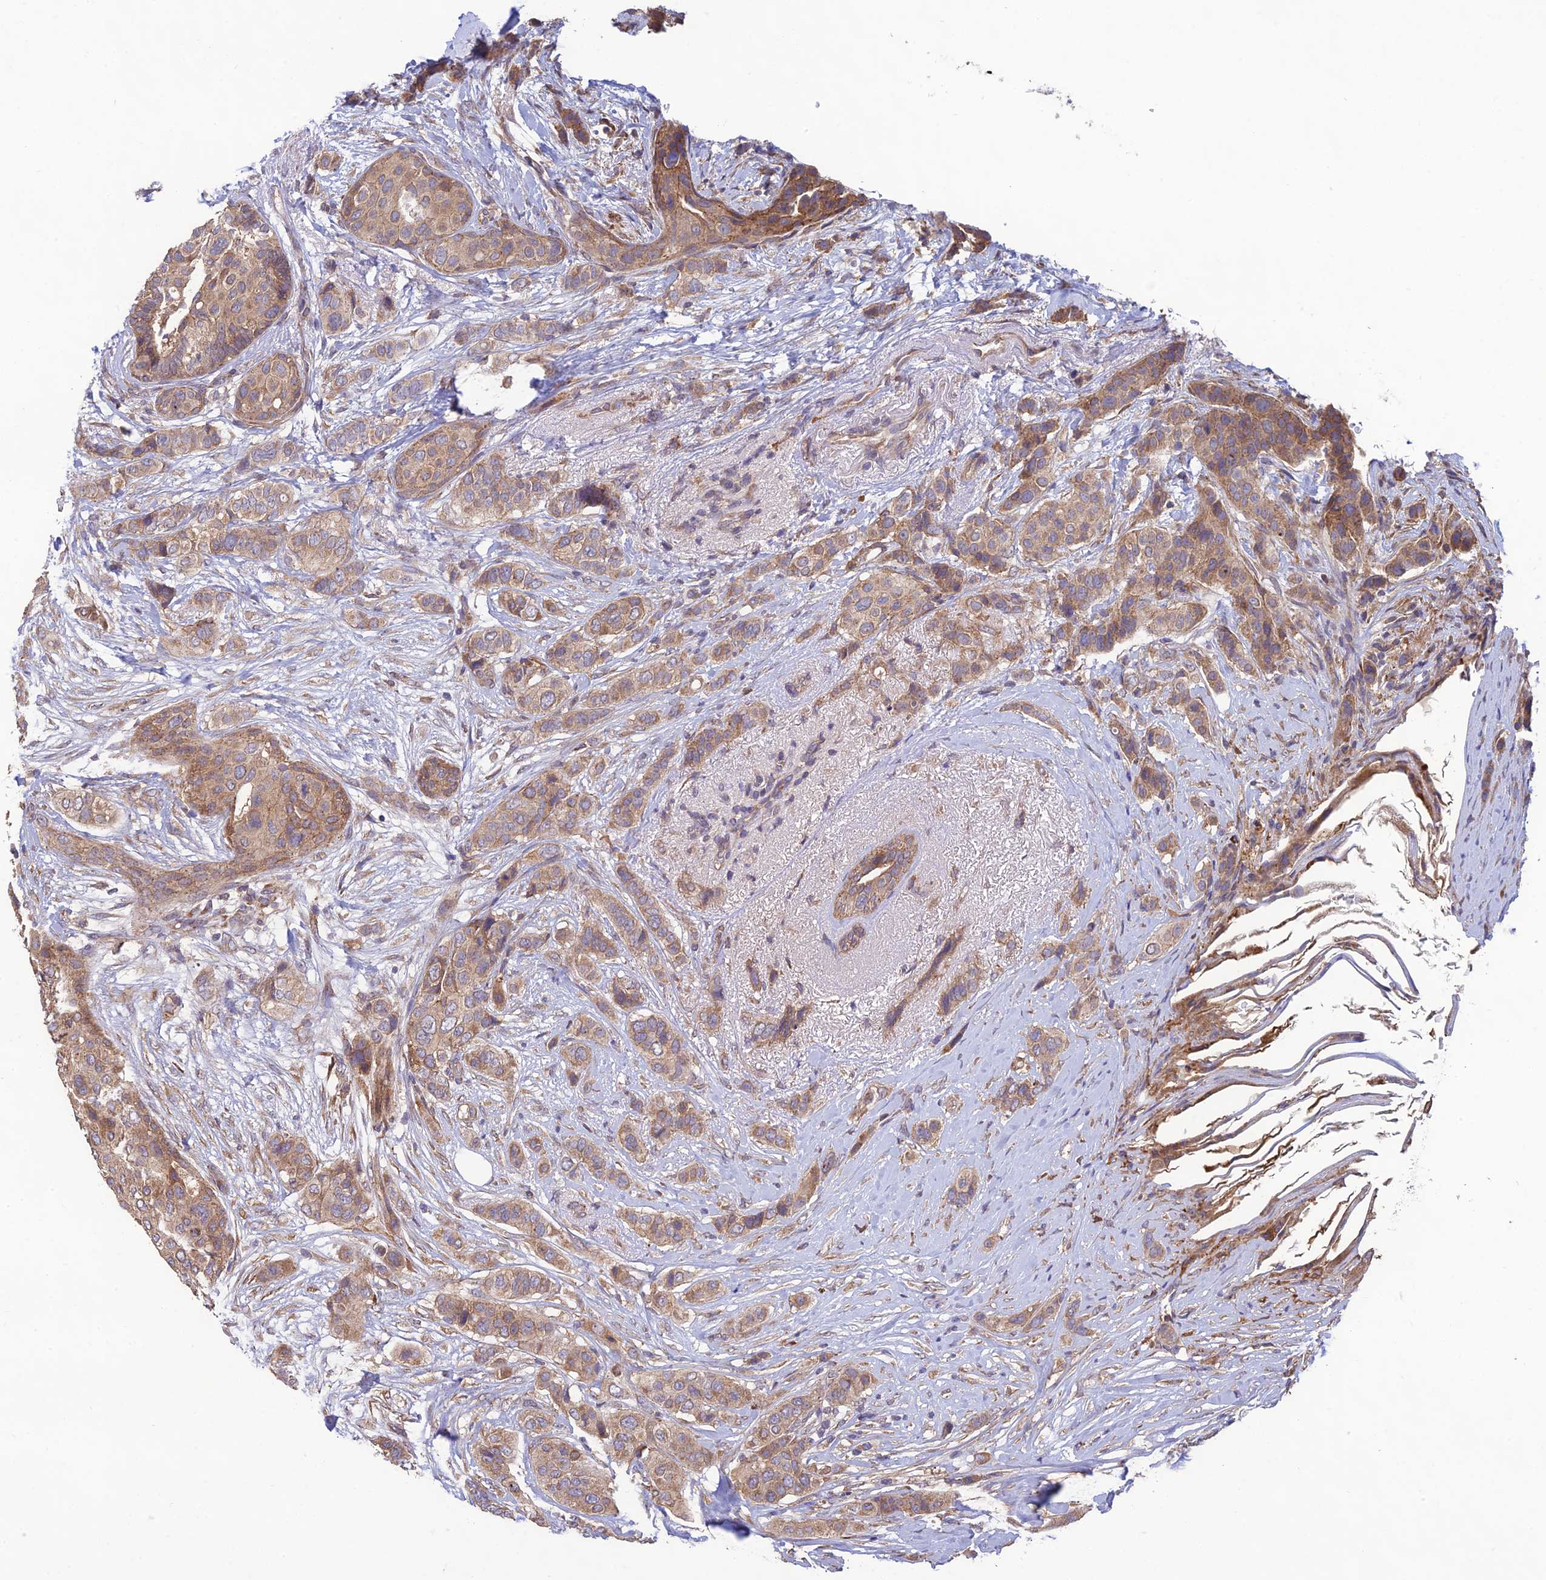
{"staining": {"intensity": "moderate", "quantity": ">75%", "location": "cytoplasmic/membranous"}, "tissue": "breast cancer", "cell_type": "Tumor cells", "image_type": "cancer", "snomed": [{"axis": "morphology", "description": "Lobular carcinoma"}, {"axis": "topography", "description": "Breast"}], "caption": "The photomicrograph shows a brown stain indicating the presence of a protein in the cytoplasmic/membranous of tumor cells in breast cancer (lobular carcinoma).", "gene": "MRNIP", "patient": {"sex": "female", "age": 51}}